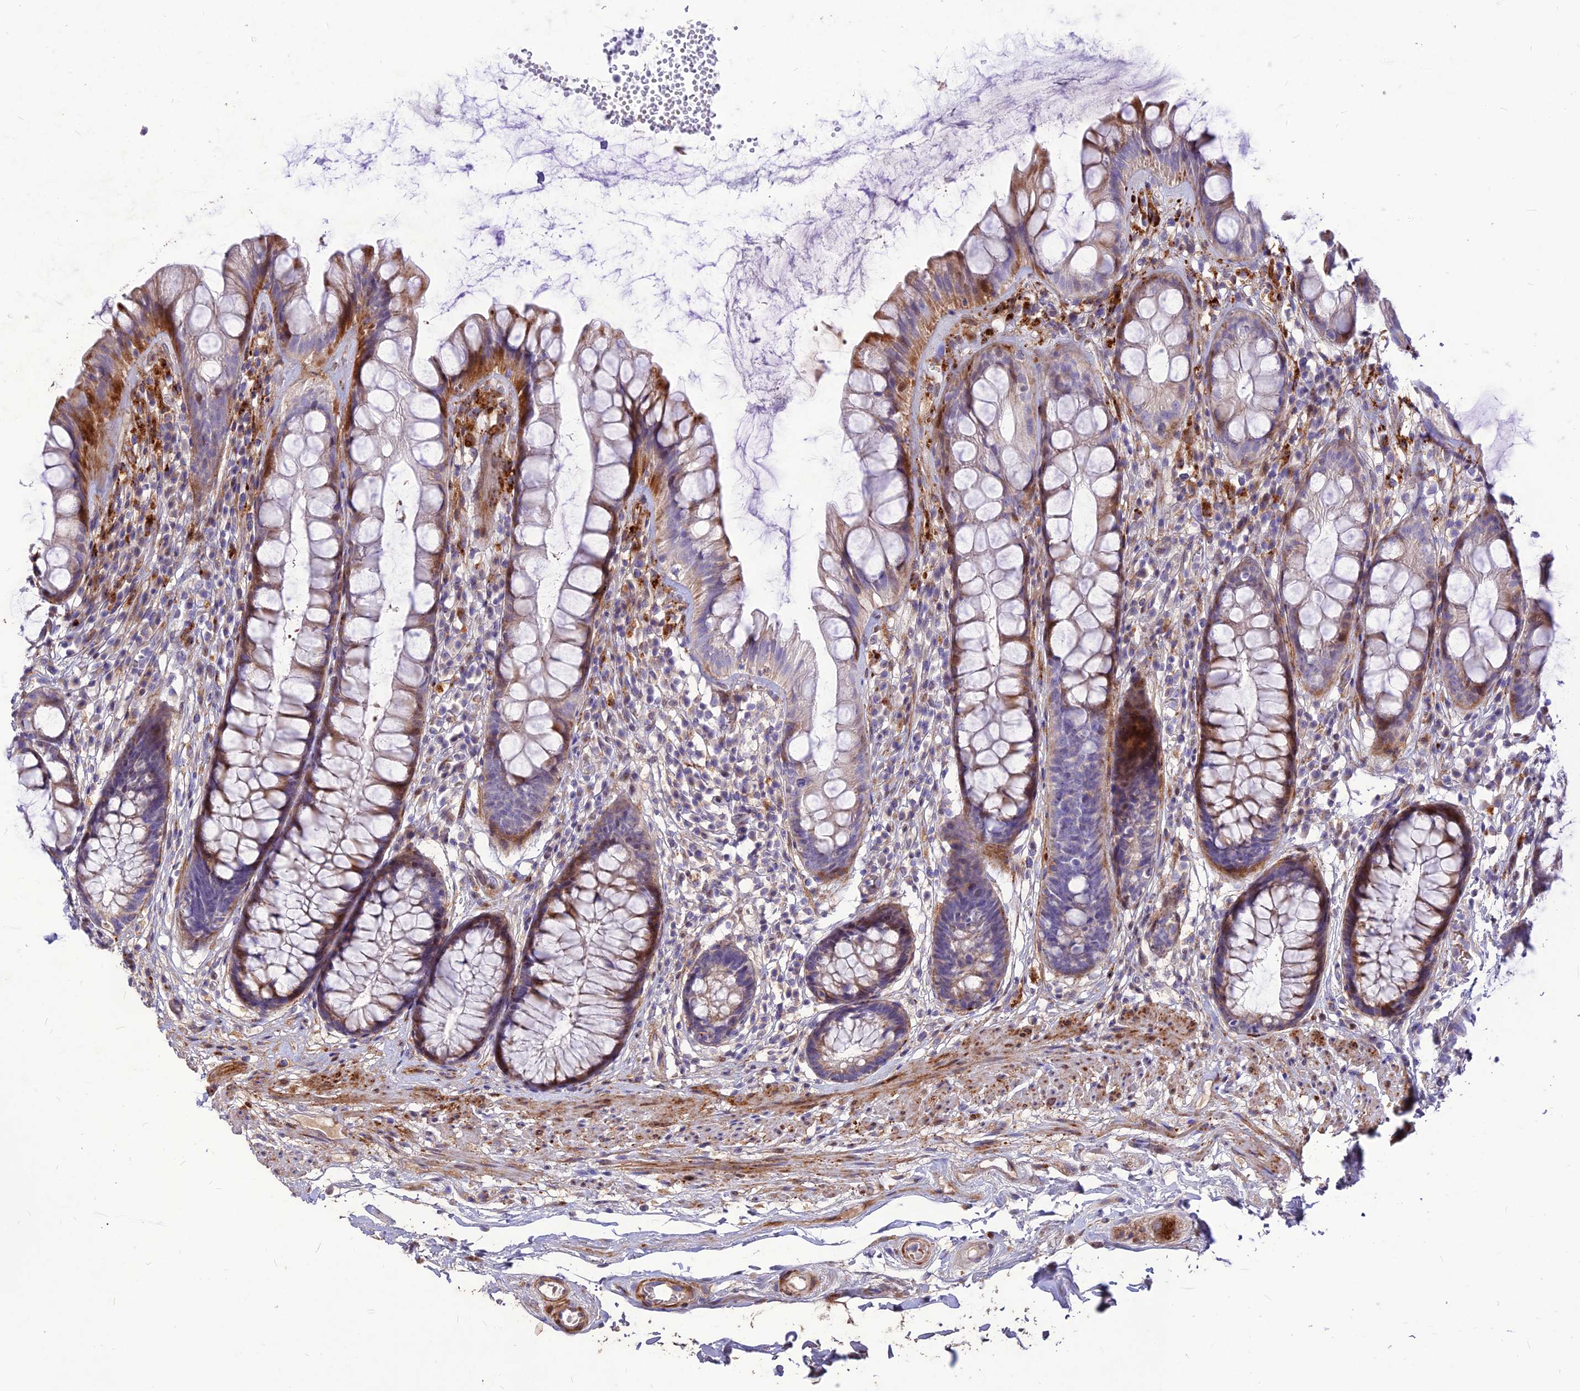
{"staining": {"intensity": "moderate", "quantity": "25%-75%", "location": "cytoplasmic/membranous"}, "tissue": "rectum", "cell_type": "Glandular cells", "image_type": "normal", "snomed": [{"axis": "morphology", "description": "Normal tissue, NOS"}, {"axis": "topography", "description": "Rectum"}], "caption": "This photomicrograph shows immunohistochemistry staining of benign human rectum, with medium moderate cytoplasmic/membranous positivity in approximately 25%-75% of glandular cells.", "gene": "RIMOC1", "patient": {"sex": "male", "age": 74}}